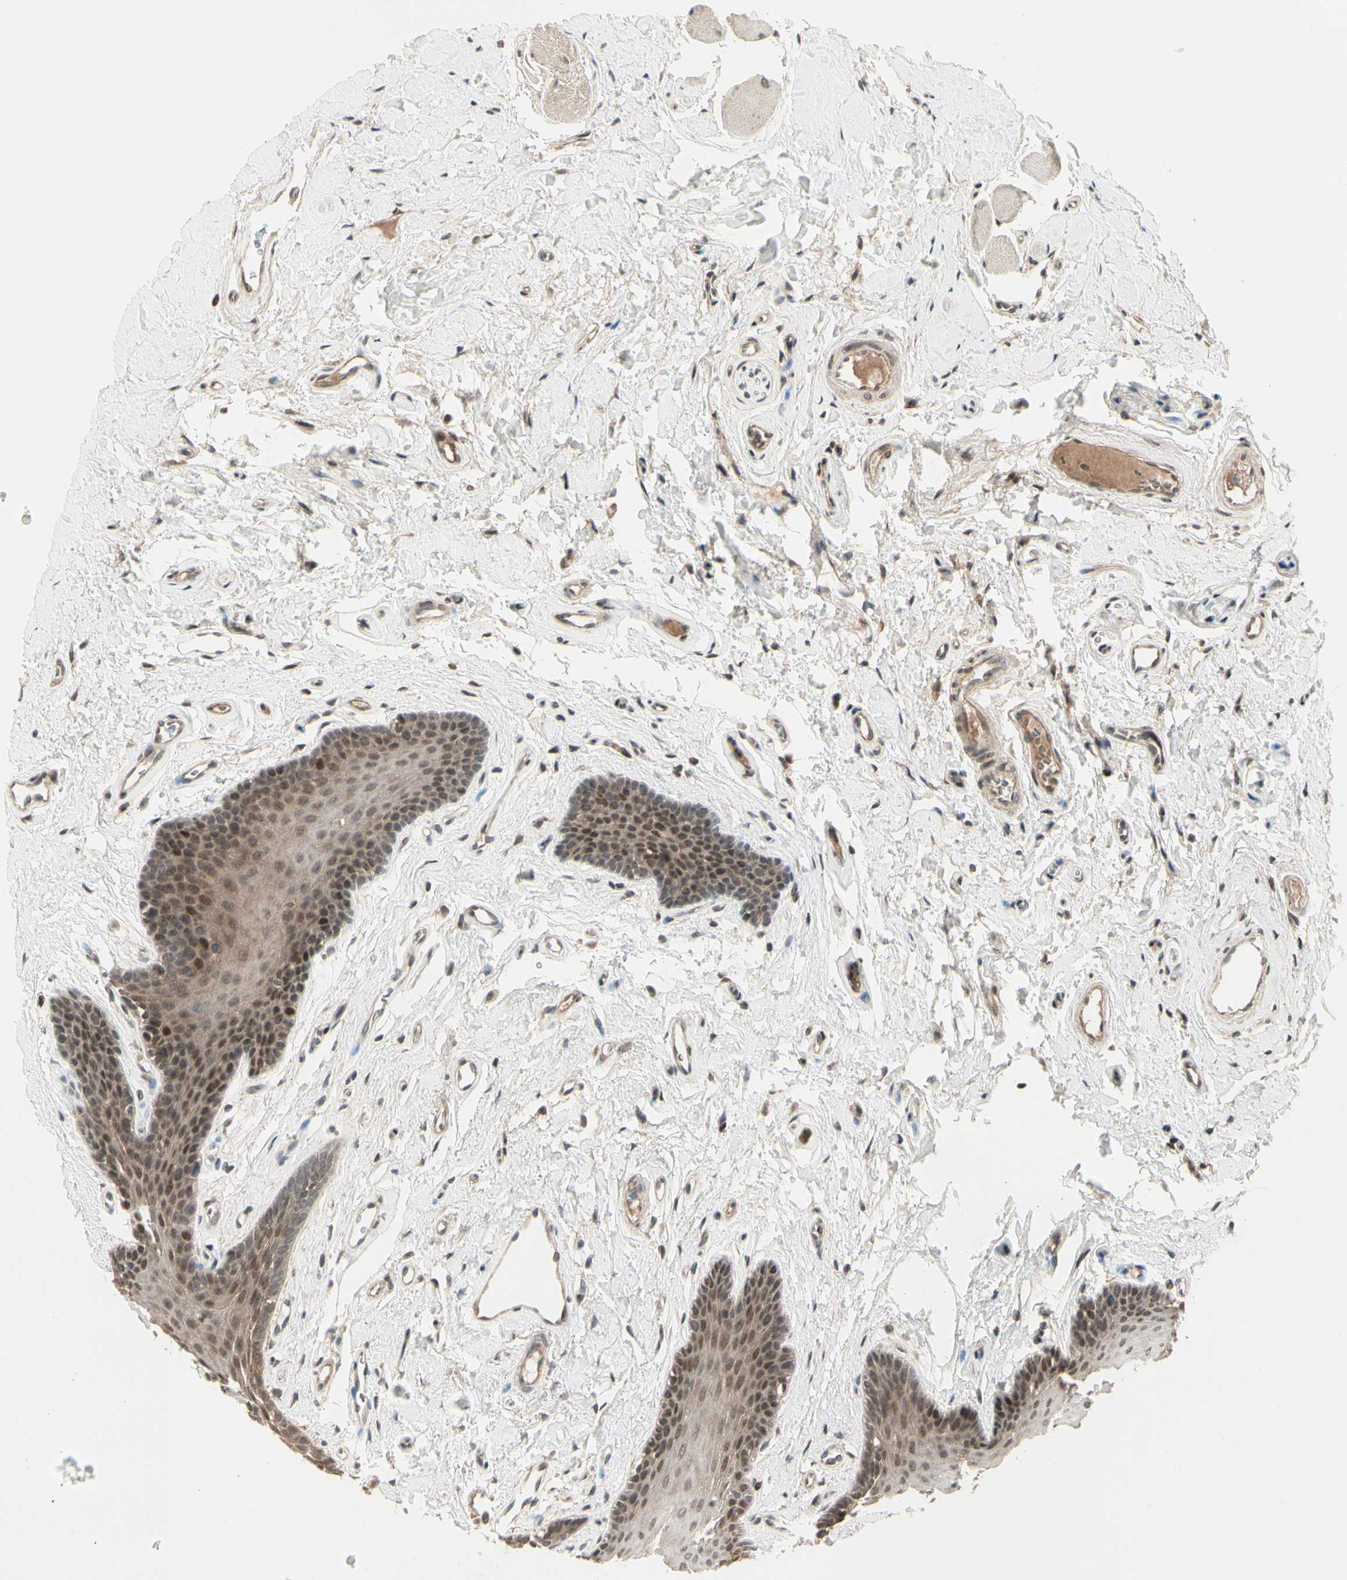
{"staining": {"intensity": "moderate", "quantity": ">75%", "location": "cytoplasmic/membranous"}, "tissue": "oral mucosa", "cell_type": "Squamous epithelial cells", "image_type": "normal", "snomed": [{"axis": "morphology", "description": "Normal tissue, NOS"}, {"axis": "topography", "description": "Oral tissue"}], "caption": "Immunohistochemistry (IHC) of benign human oral mucosa displays medium levels of moderate cytoplasmic/membranous expression in about >75% of squamous epithelial cells.", "gene": "GTF3A", "patient": {"sex": "male", "age": 62}}